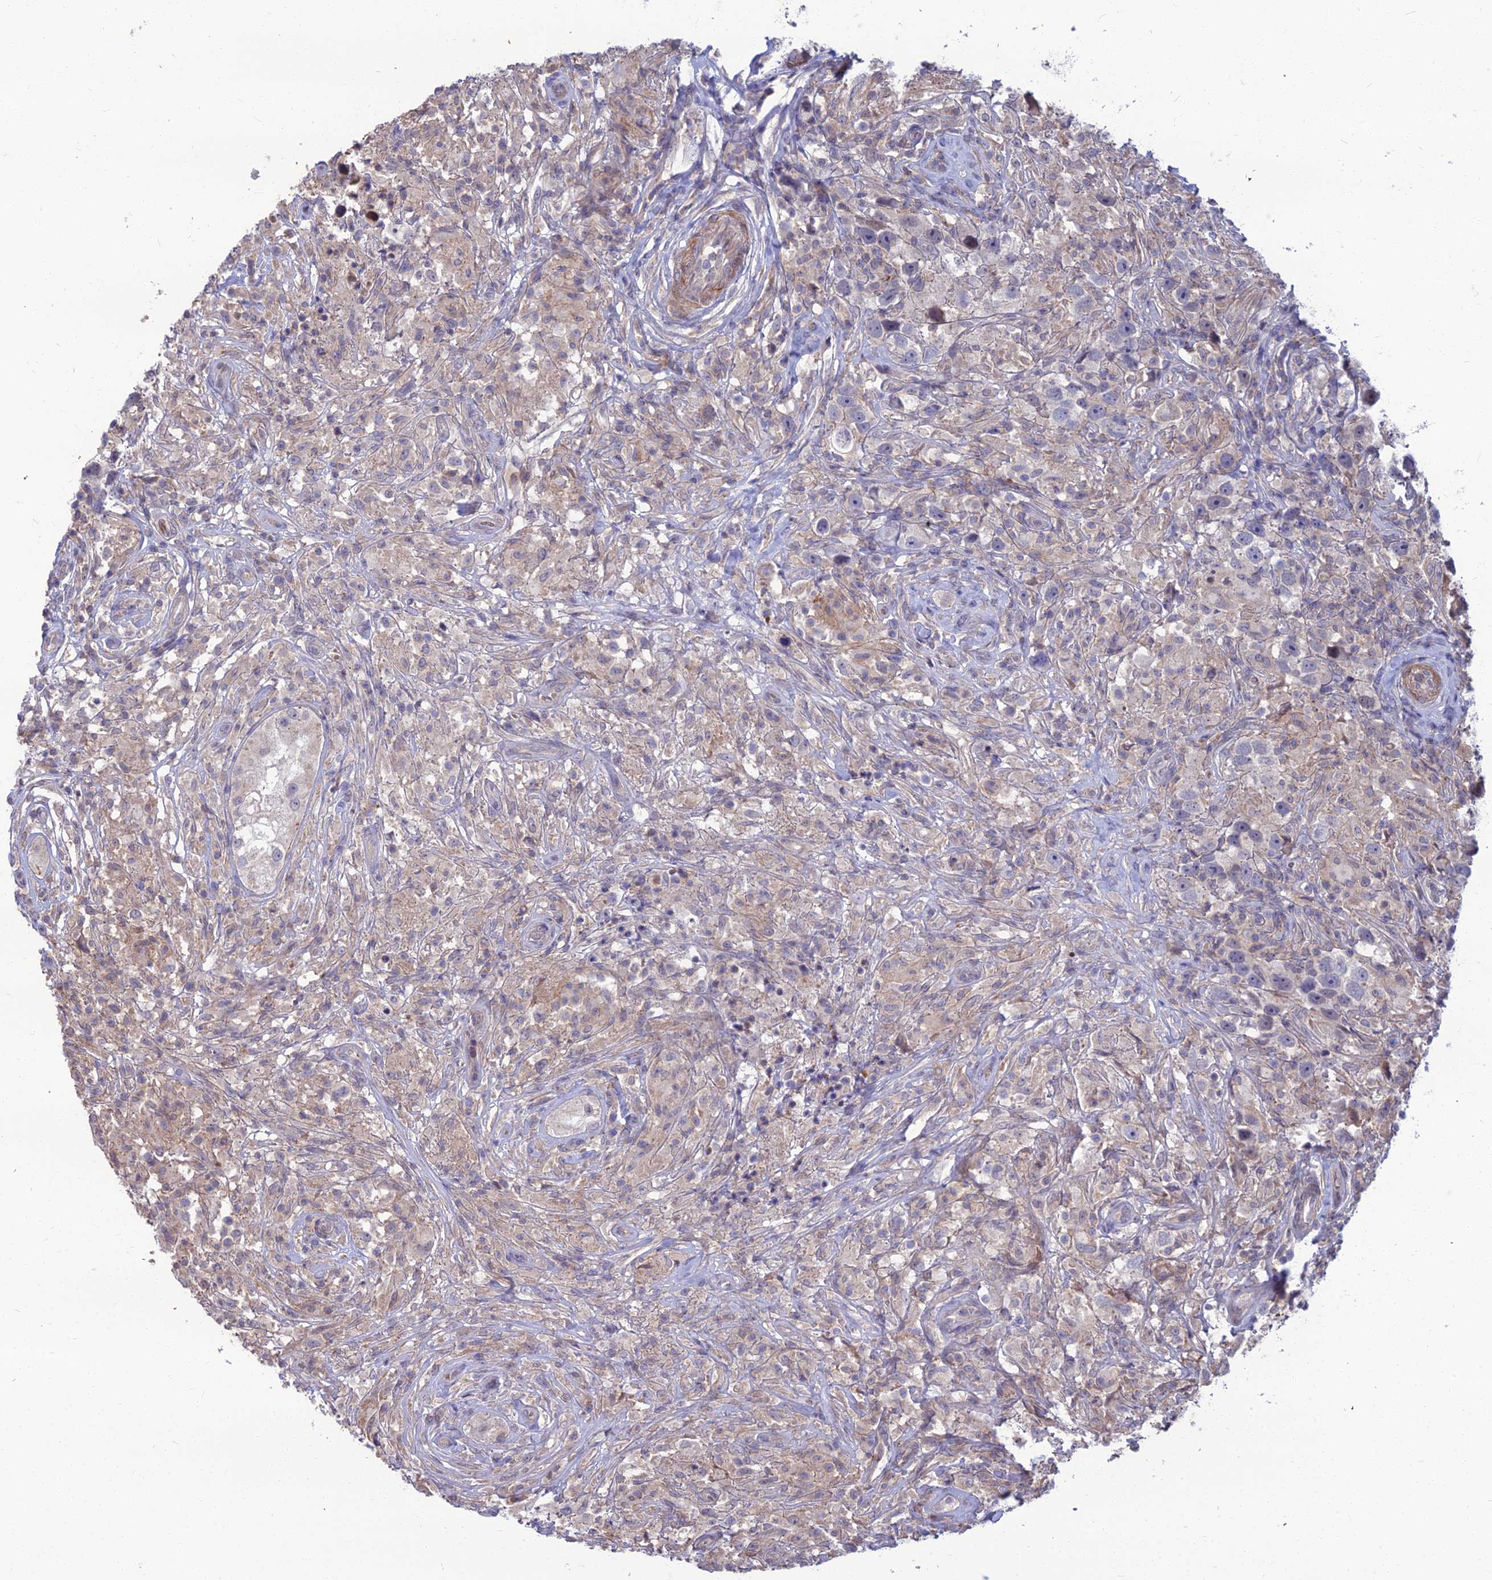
{"staining": {"intensity": "negative", "quantity": "none", "location": "none"}, "tissue": "testis cancer", "cell_type": "Tumor cells", "image_type": "cancer", "snomed": [{"axis": "morphology", "description": "Seminoma, NOS"}, {"axis": "topography", "description": "Testis"}], "caption": "High magnification brightfield microscopy of testis cancer (seminoma) stained with DAB (3,3'-diaminobenzidine) (brown) and counterstained with hematoxylin (blue): tumor cells show no significant expression.", "gene": "OPA3", "patient": {"sex": "male", "age": 49}}